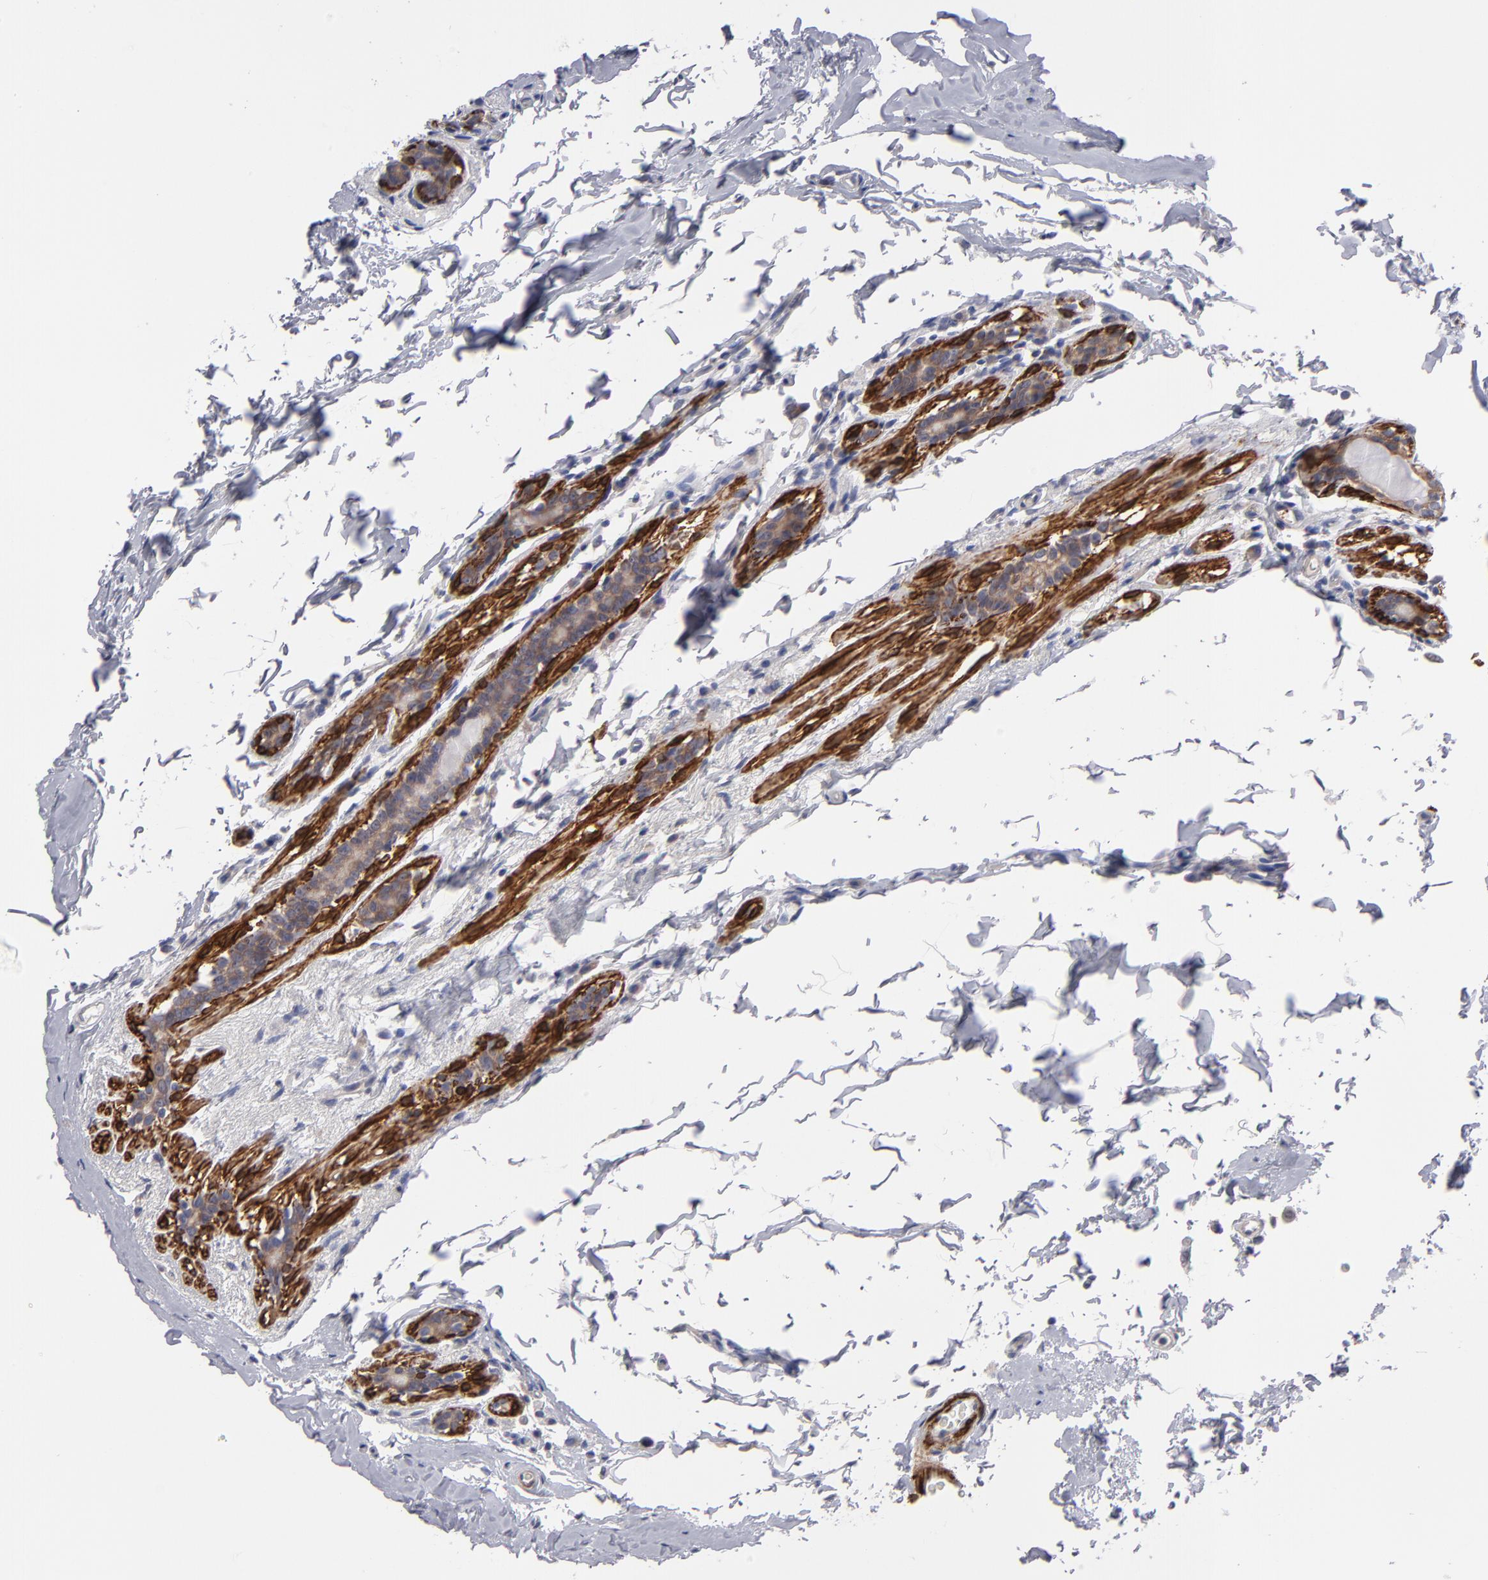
{"staining": {"intensity": "weak", "quantity": ">75%", "location": "cytoplasmic/membranous"}, "tissue": "breast cancer", "cell_type": "Tumor cells", "image_type": "cancer", "snomed": [{"axis": "morphology", "description": "Lobular carcinoma"}, {"axis": "topography", "description": "Breast"}], "caption": "This histopathology image displays breast cancer (lobular carcinoma) stained with immunohistochemistry (IHC) to label a protein in brown. The cytoplasmic/membranous of tumor cells show weak positivity for the protein. Nuclei are counter-stained blue.", "gene": "SLMAP", "patient": {"sex": "female", "age": 55}}